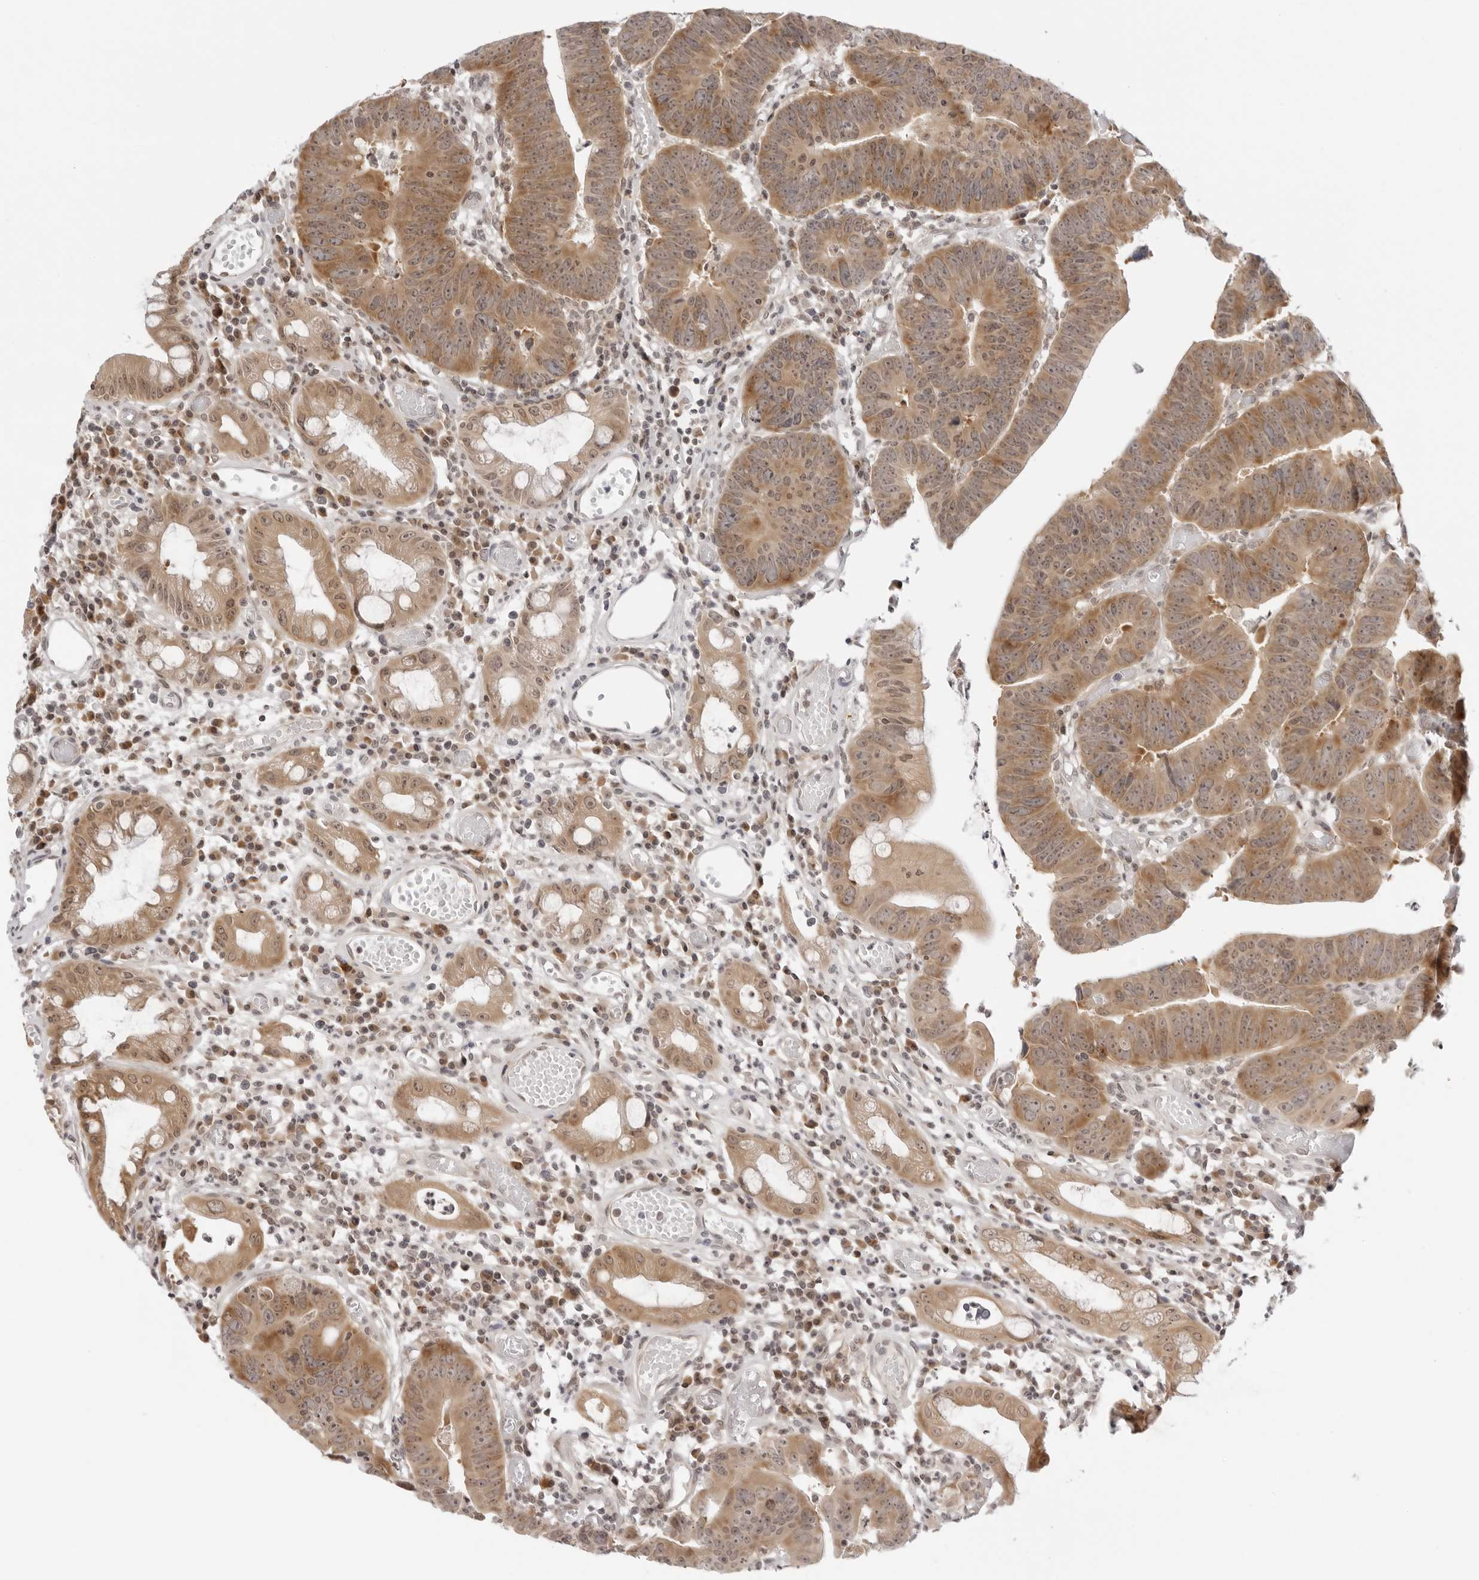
{"staining": {"intensity": "moderate", "quantity": ">75%", "location": "cytoplasmic/membranous"}, "tissue": "colorectal cancer", "cell_type": "Tumor cells", "image_type": "cancer", "snomed": [{"axis": "morphology", "description": "Adenocarcinoma, NOS"}, {"axis": "topography", "description": "Rectum"}], "caption": "A brown stain highlights moderate cytoplasmic/membranous positivity of a protein in adenocarcinoma (colorectal) tumor cells.", "gene": "PRRC2C", "patient": {"sex": "female", "age": 65}}